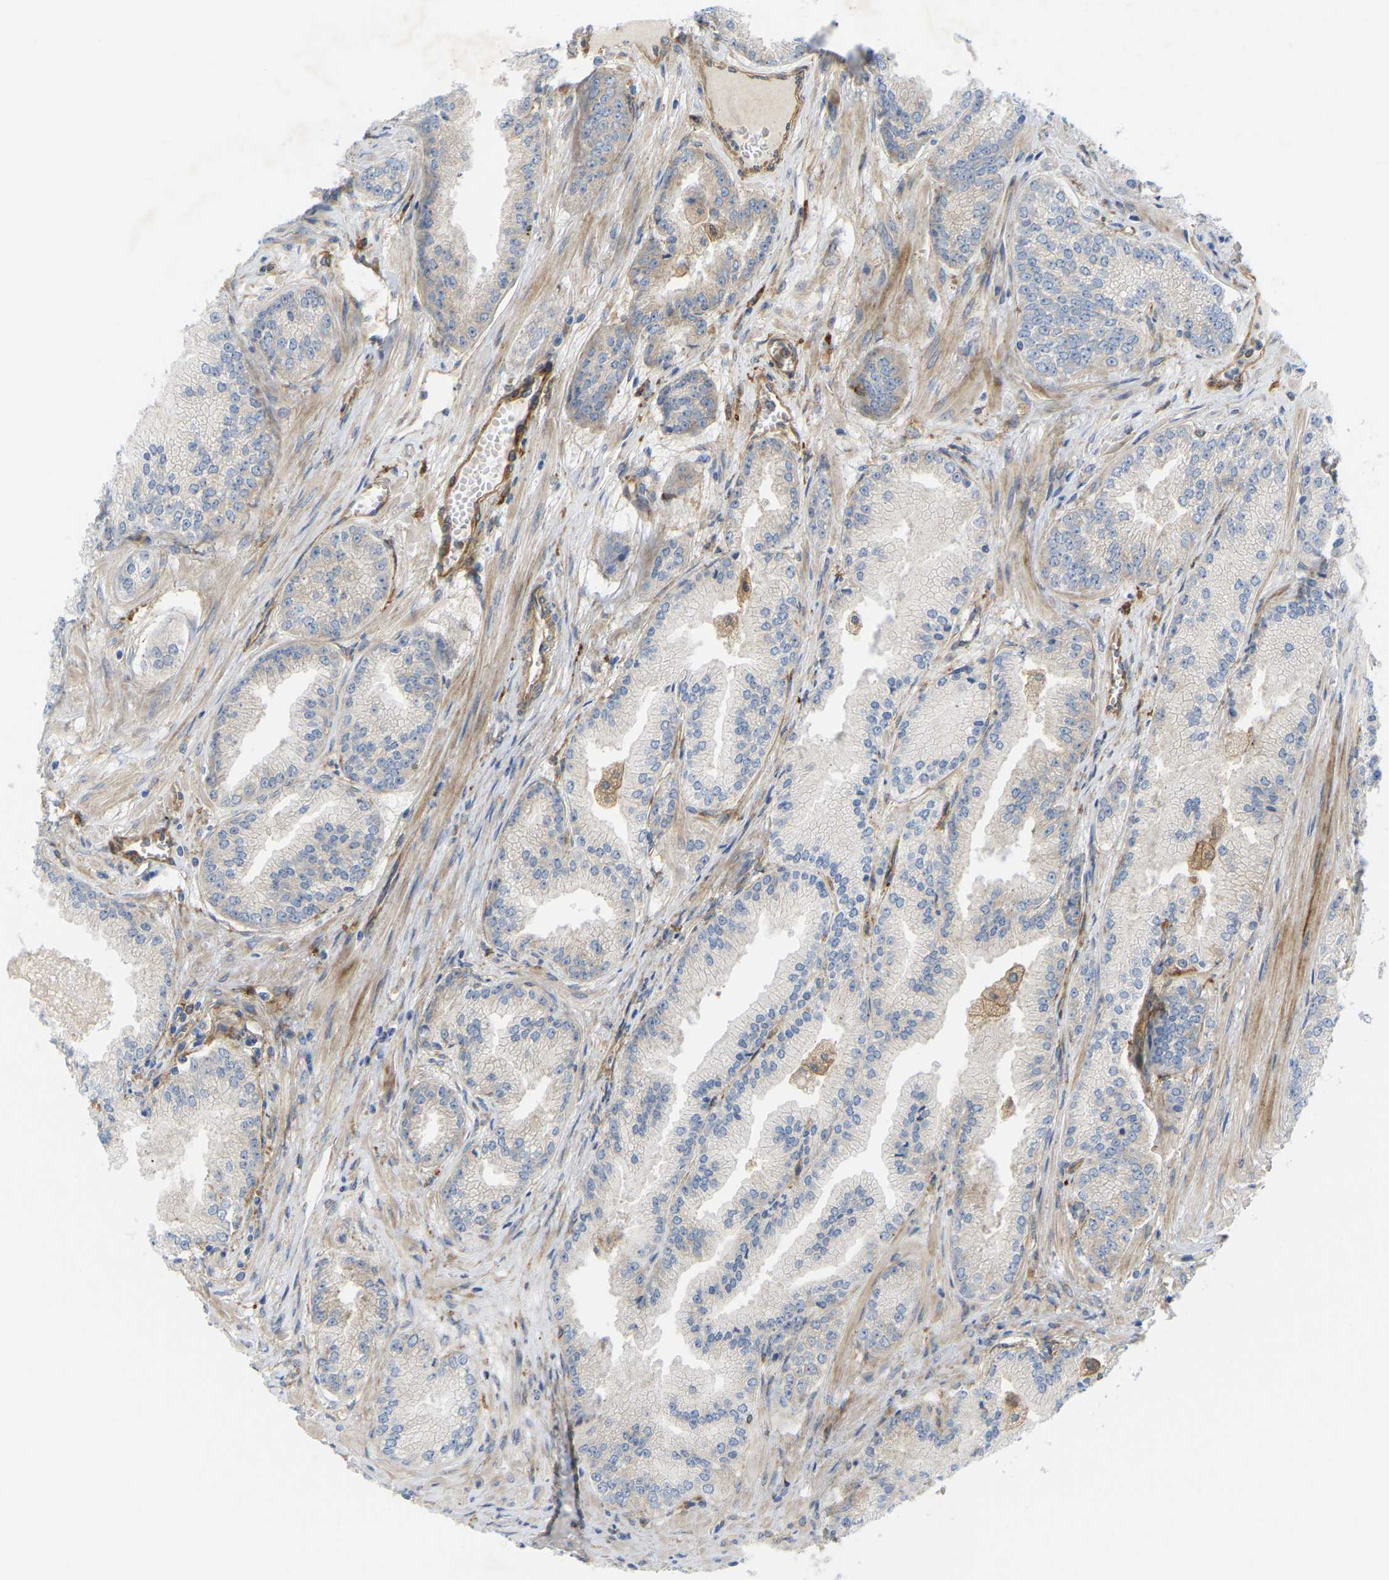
{"staining": {"intensity": "negative", "quantity": "none", "location": "none"}, "tissue": "prostate cancer", "cell_type": "Tumor cells", "image_type": "cancer", "snomed": [{"axis": "morphology", "description": "Adenocarcinoma, High grade"}, {"axis": "topography", "description": "Prostate"}], "caption": "This is an IHC photomicrograph of human prostate cancer (adenocarcinoma (high-grade)). There is no positivity in tumor cells.", "gene": "PICALM", "patient": {"sex": "male", "age": 61}}